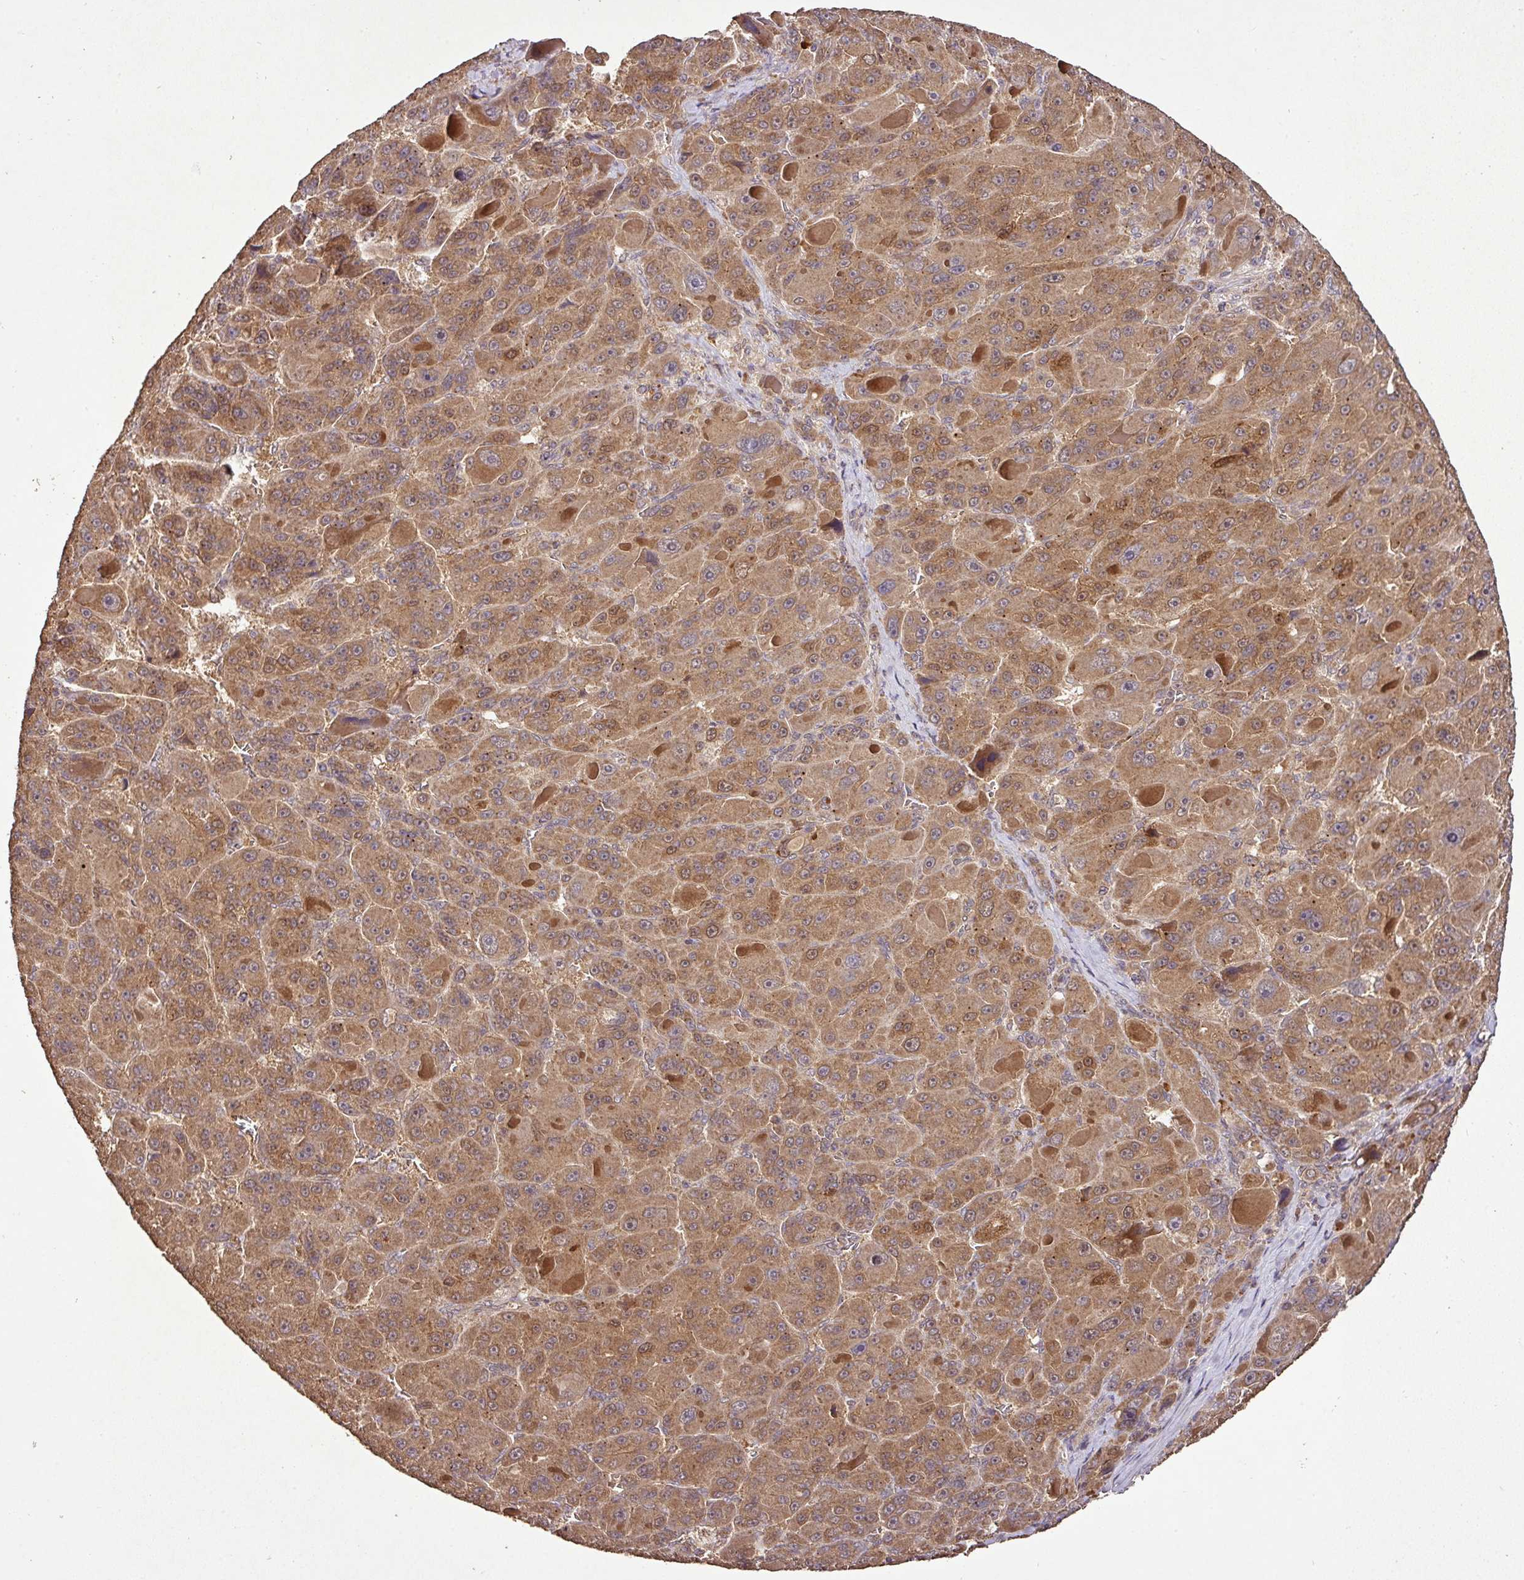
{"staining": {"intensity": "moderate", "quantity": ">75%", "location": "cytoplasmic/membranous,nuclear"}, "tissue": "liver cancer", "cell_type": "Tumor cells", "image_type": "cancer", "snomed": [{"axis": "morphology", "description": "Carcinoma, Hepatocellular, NOS"}, {"axis": "topography", "description": "Liver"}], "caption": "Tumor cells exhibit moderate cytoplasmic/membranous and nuclear expression in approximately >75% of cells in hepatocellular carcinoma (liver).", "gene": "FAIM", "patient": {"sex": "male", "age": 76}}